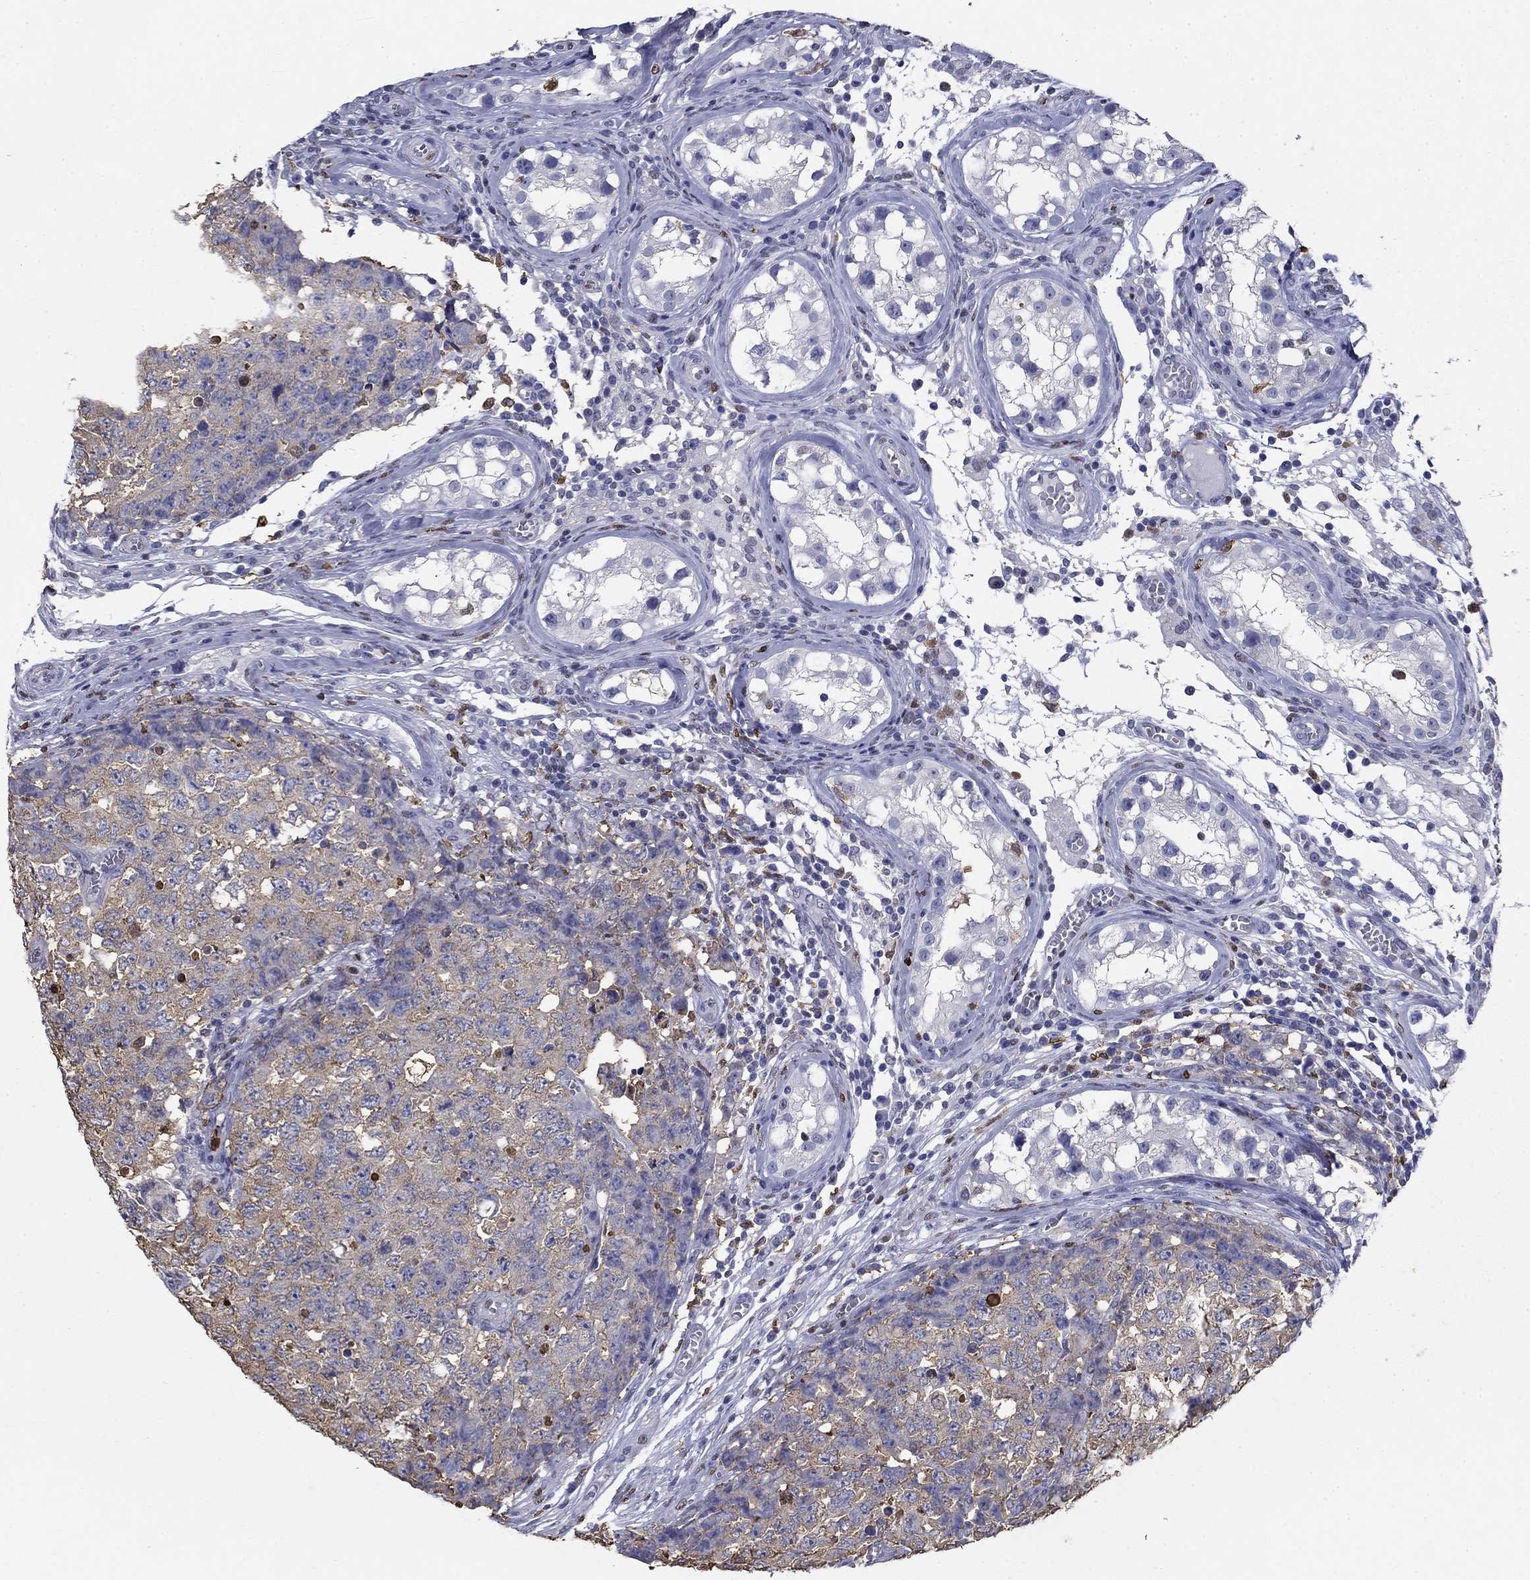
{"staining": {"intensity": "weak", "quantity": "25%-75%", "location": "cytoplasmic/membranous"}, "tissue": "testis cancer", "cell_type": "Tumor cells", "image_type": "cancer", "snomed": [{"axis": "morphology", "description": "Carcinoma, Embryonal, NOS"}, {"axis": "topography", "description": "Testis"}], "caption": "Human testis cancer (embryonal carcinoma) stained with a protein marker displays weak staining in tumor cells.", "gene": "IGSF8", "patient": {"sex": "male", "age": 23}}